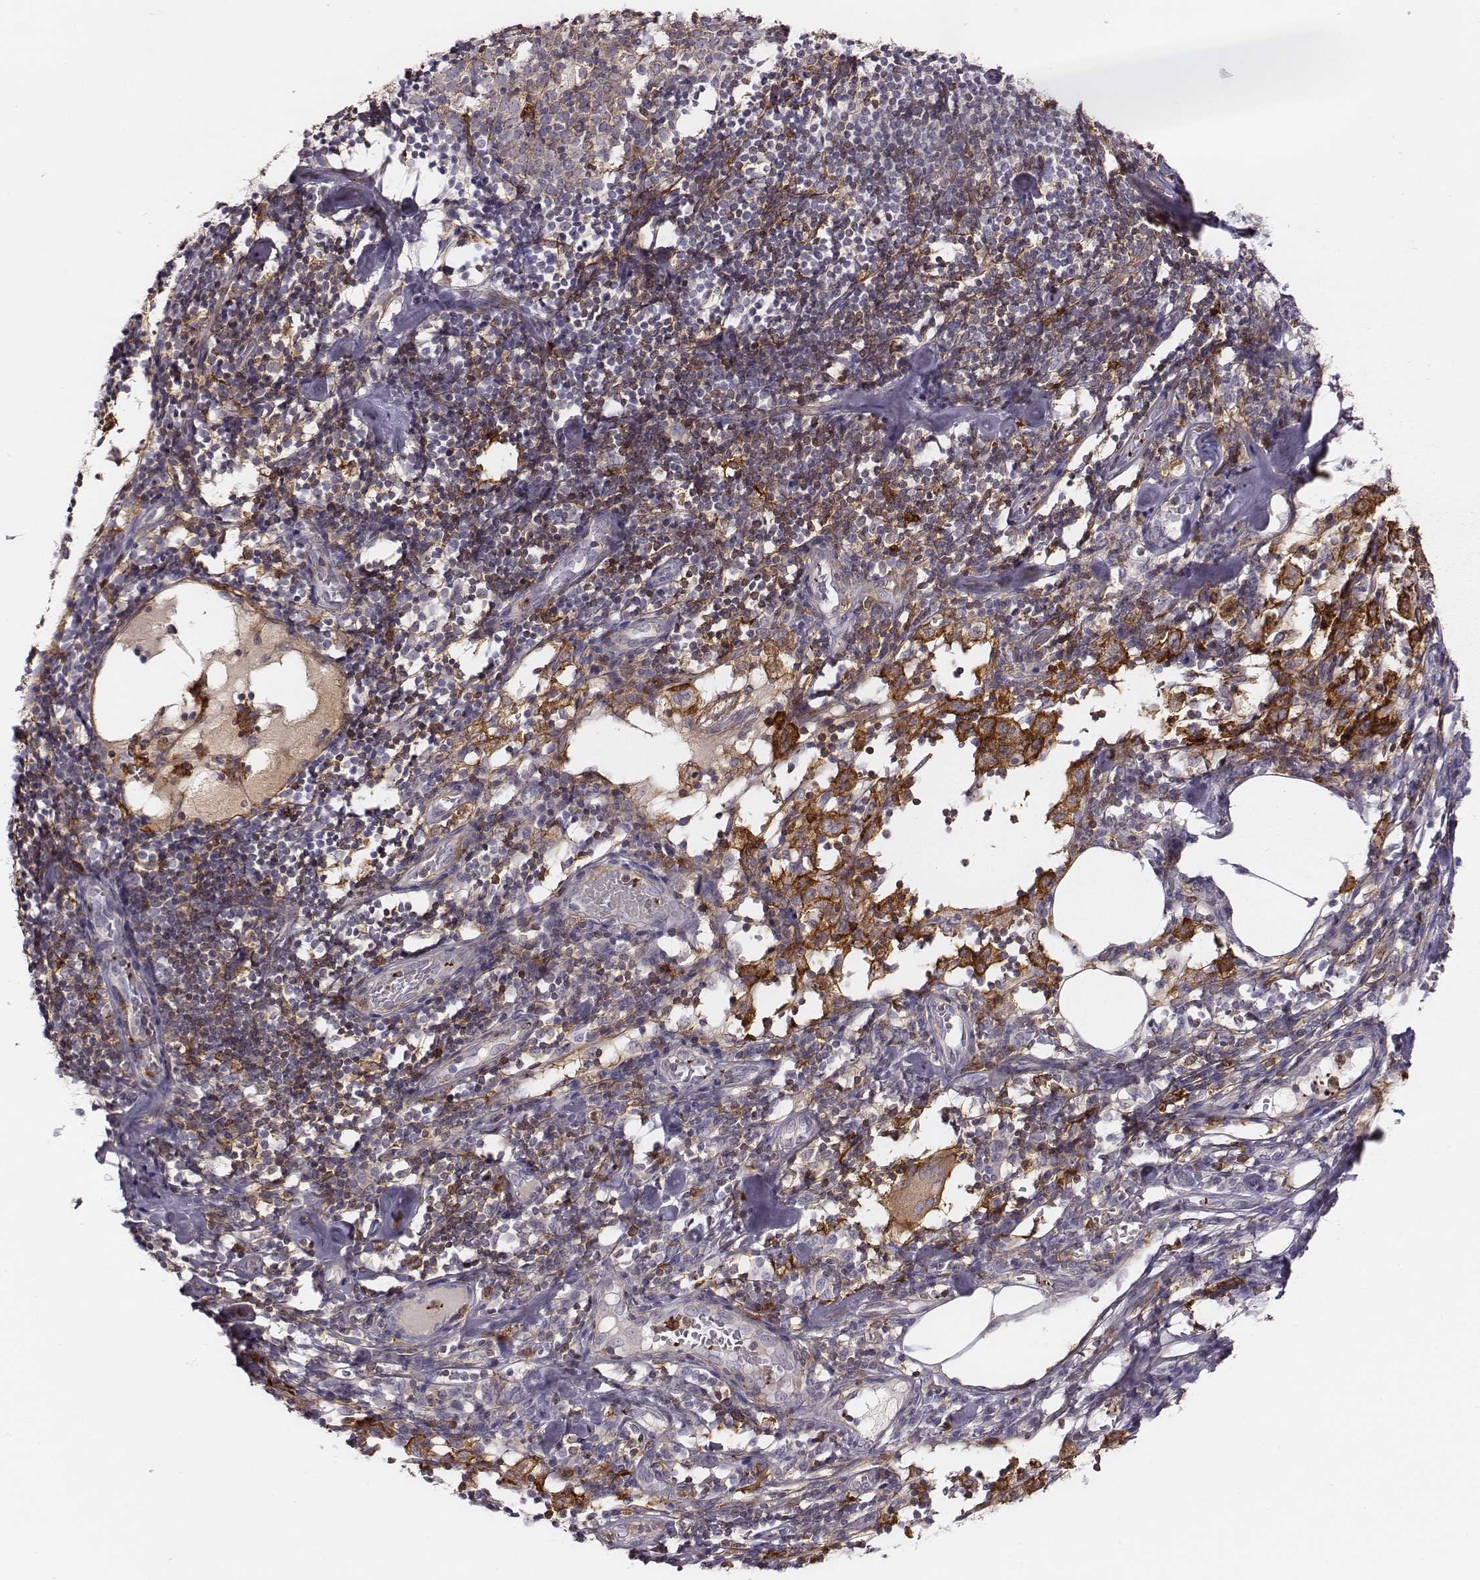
{"staining": {"intensity": "negative", "quantity": "none", "location": "none"}, "tissue": "melanoma", "cell_type": "Tumor cells", "image_type": "cancer", "snomed": [{"axis": "morphology", "description": "Malignant melanoma, Metastatic site"}, {"axis": "topography", "description": "Lymph node"}], "caption": "Tumor cells are negative for brown protein staining in melanoma.", "gene": "ZYX", "patient": {"sex": "female", "age": 64}}